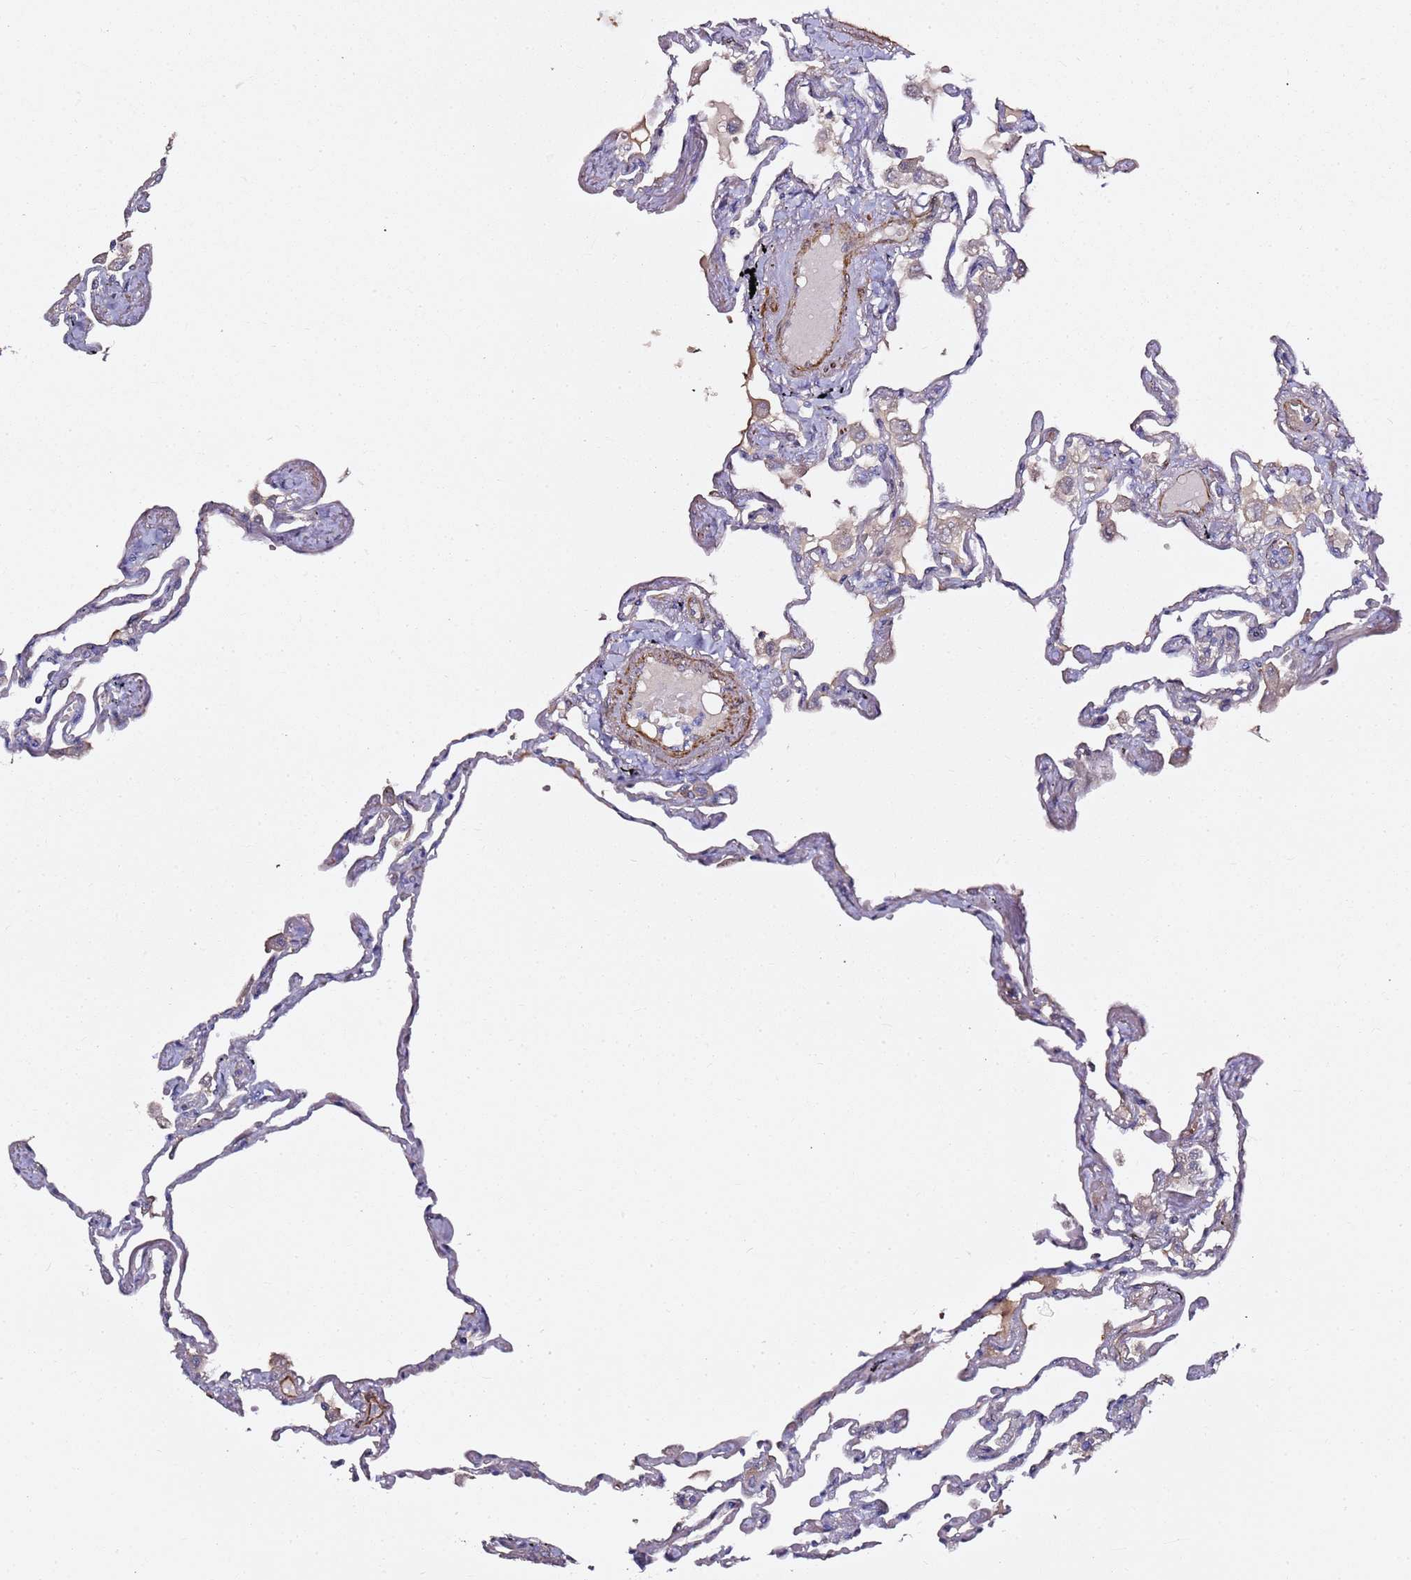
{"staining": {"intensity": "negative", "quantity": "none", "location": "none"}, "tissue": "lung", "cell_type": "Alveolar cells", "image_type": "normal", "snomed": [{"axis": "morphology", "description": "Normal tissue, NOS"}, {"axis": "topography", "description": "Lung"}], "caption": "A photomicrograph of human lung is negative for staining in alveolar cells.", "gene": "EPS8L1", "patient": {"sex": "female", "age": 67}}